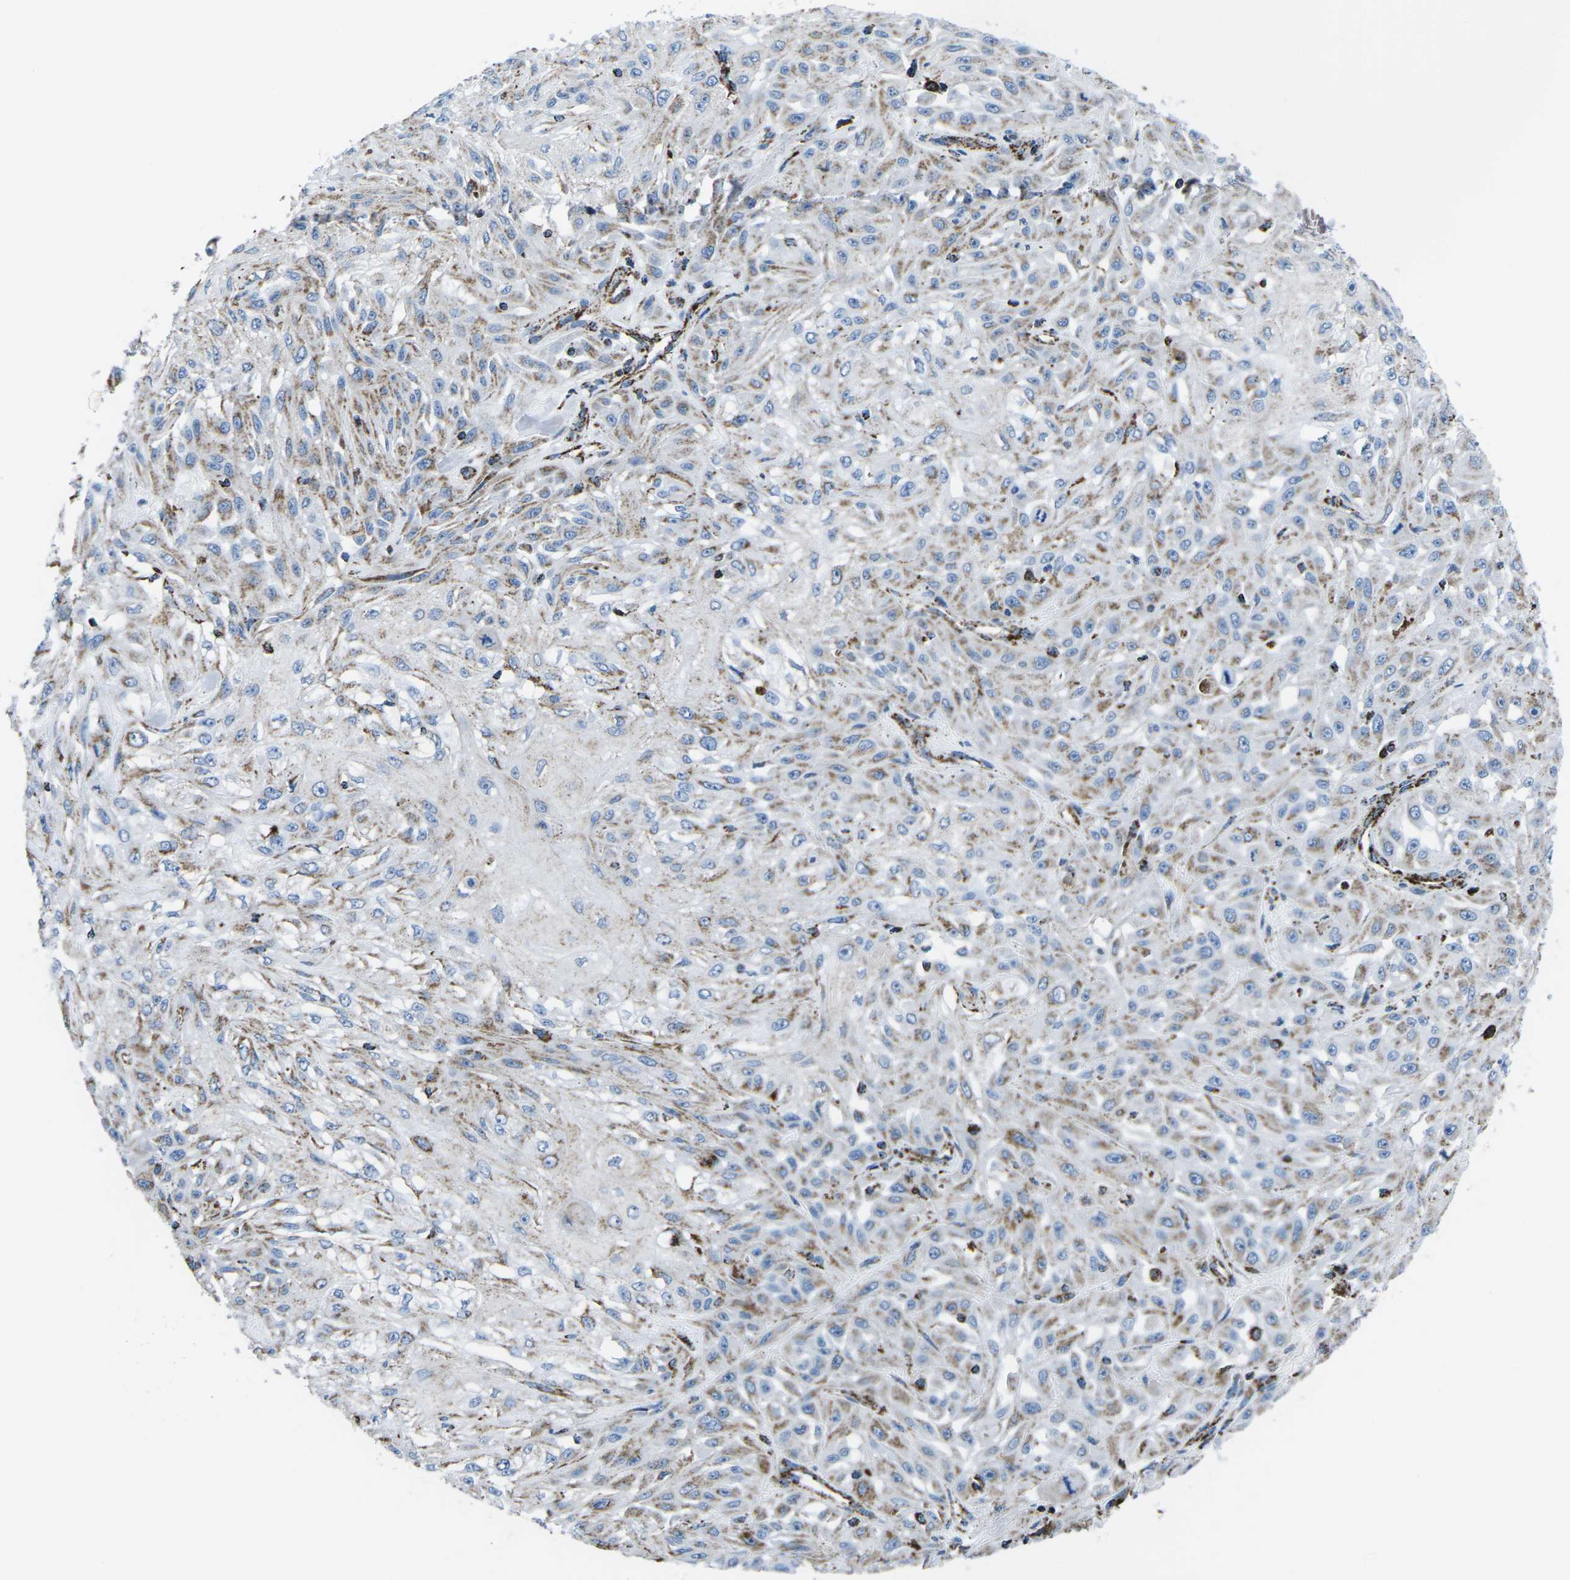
{"staining": {"intensity": "moderate", "quantity": "25%-75%", "location": "cytoplasmic/membranous"}, "tissue": "skin cancer", "cell_type": "Tumor cells", "image_type": "cancer", "snomed": [{"axis": "morphology", "description": "Squamous cell carcinoma, NOS"}, {"axis": "morphology", "description": "Squamous cell carcinoma, metastatic, NOS"}, {"axis": "topography", "description": "Skin"}, {"axis": "topography", "description": "Lymph node"}], "caption": "Tumor cells demonstrate medium levels of moderate cytoplasmic/membranous positivity in approximately 25%-75% of cells in human squamous cell carcinoma (skin). Nuclei are stained in blue.", "gene": "MT-CO2", "patient": {"sex": "male", "age": 75}}